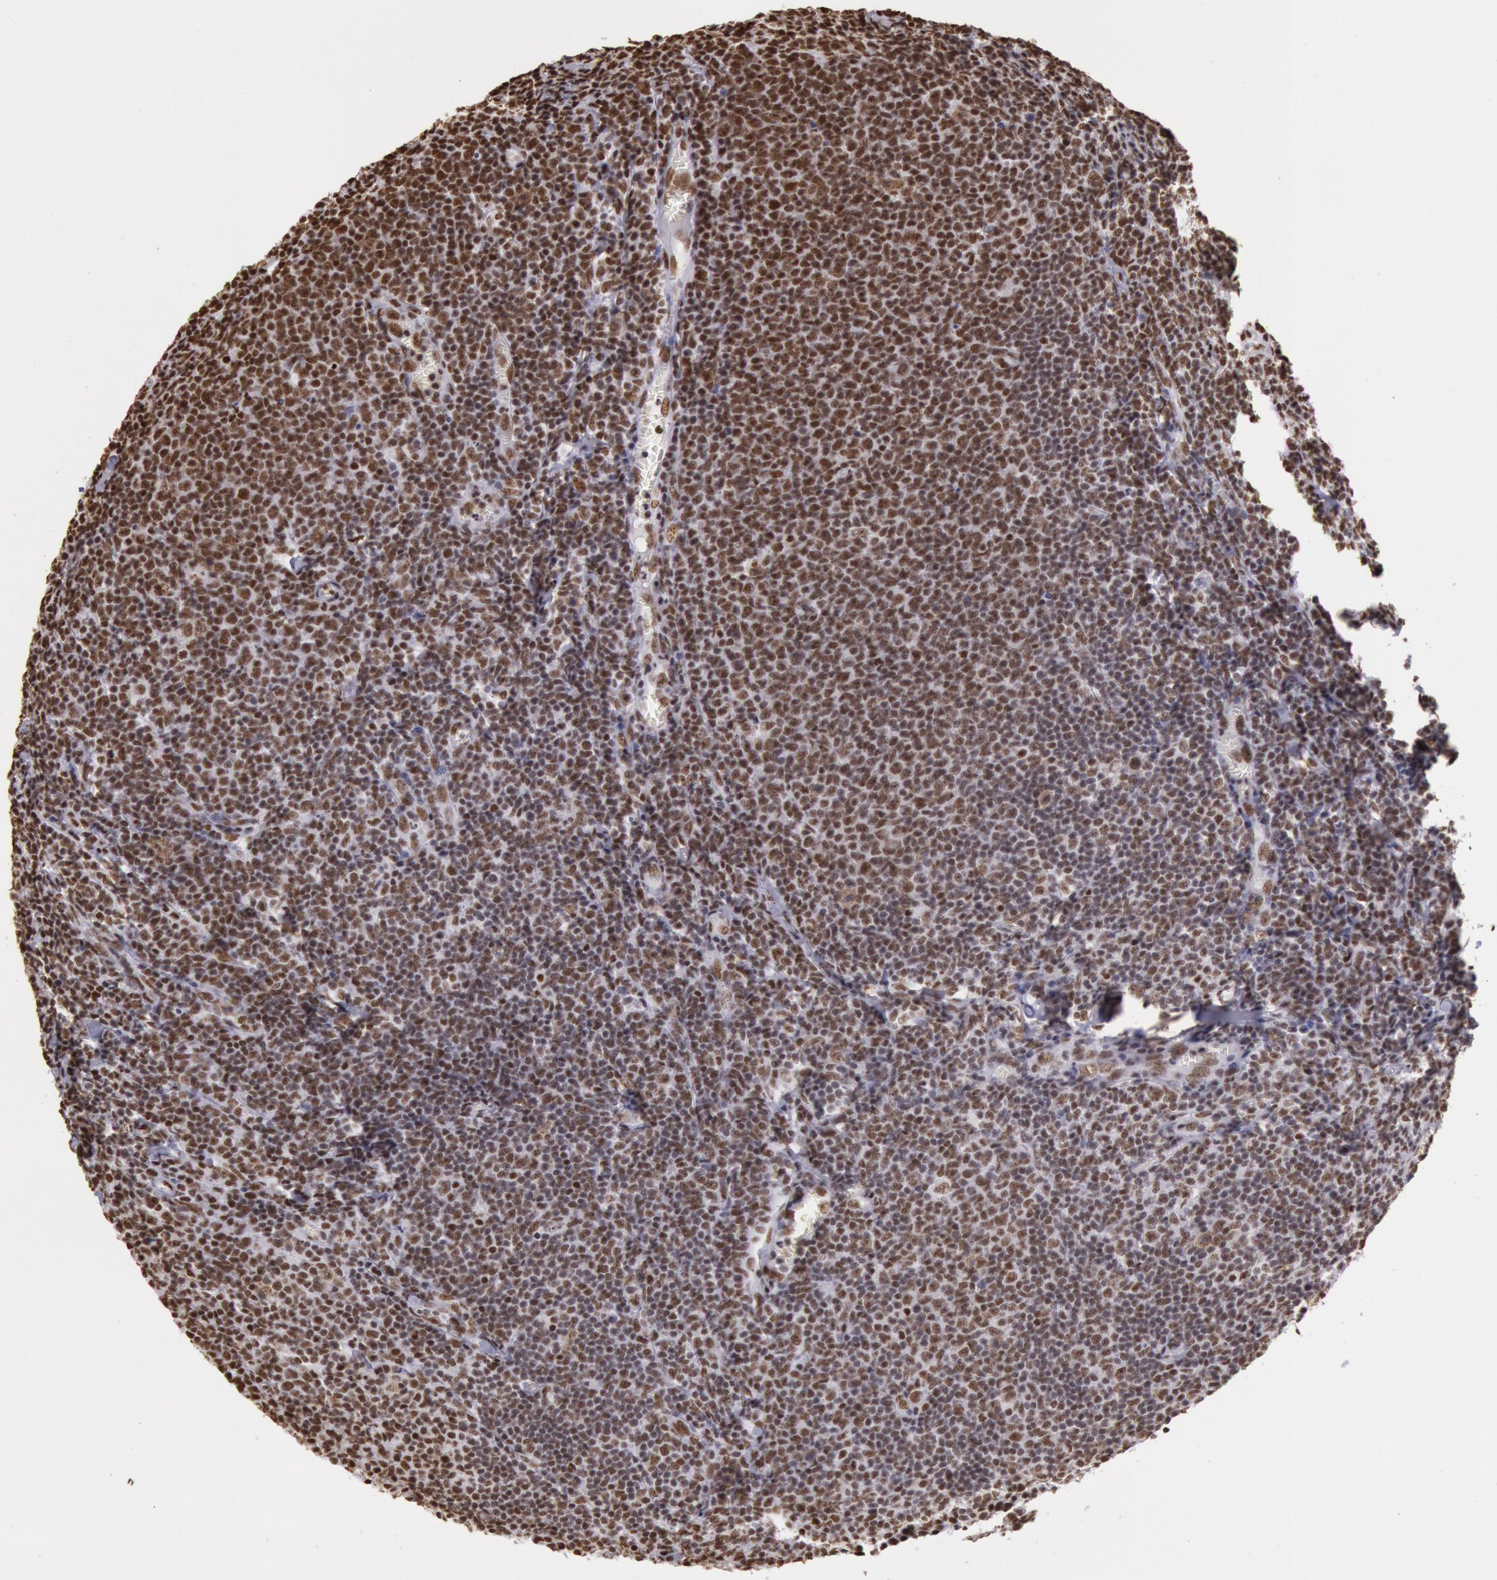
{"staining": {"intensity": "moderate", "quantity": ">75%", "location": "nuclear"}, "tissue": "lymphoma", "cell_type": "Tumor cells", "image_type": "cancer", "snomed": [{"axis": "morphology", "description": "Malignant lymphoma, non-Hodgkin's type, Low grade"}, {"axis": "topography", "description": "Lymph node"}], "caption": "The immunohistochemical stain shows moderate nuclear staining in tumor cells of lymphoma tissue.", "gene": "HNRNPH2", "patient": {"sex": "male", "age": 74}}